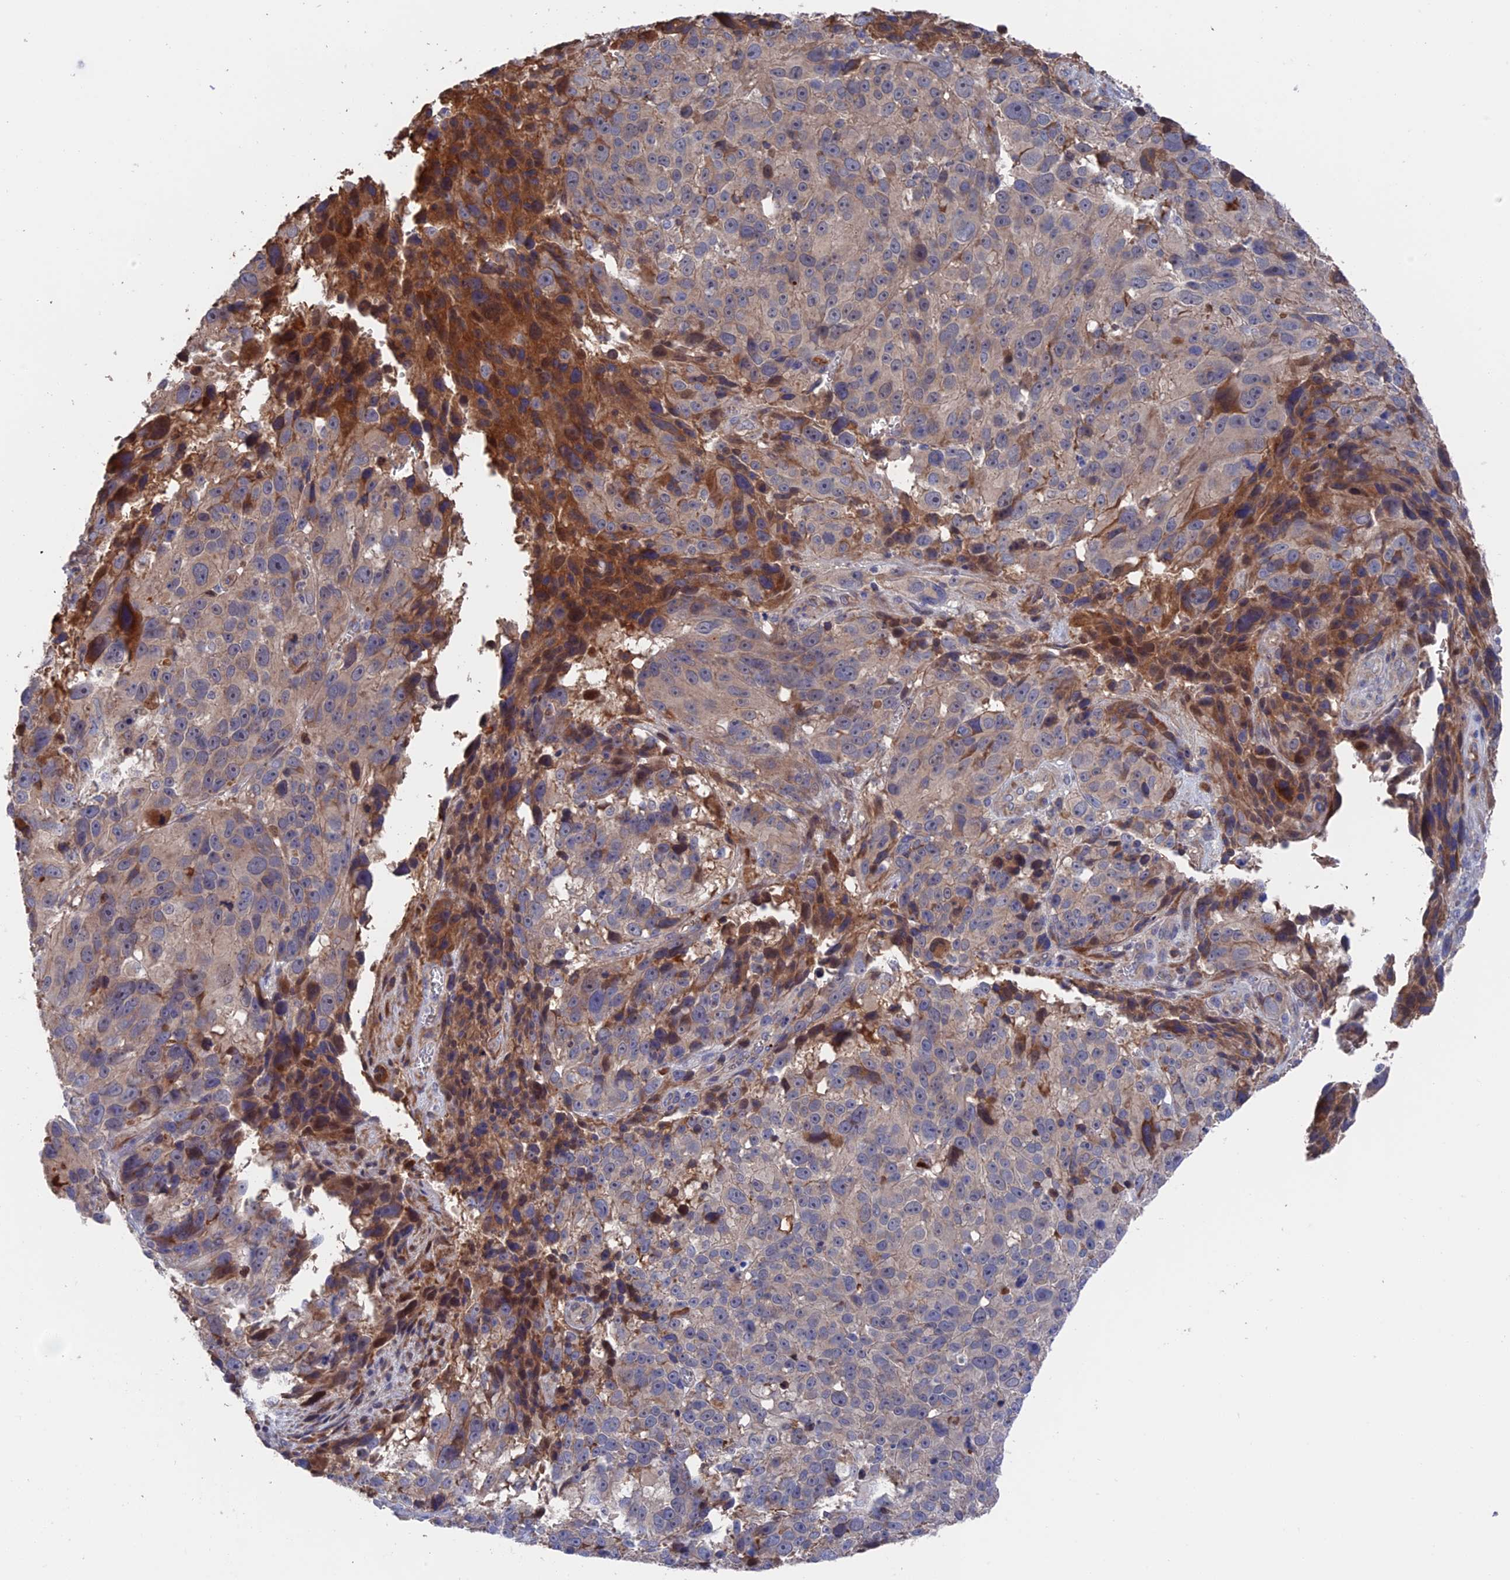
{"staining": {"intensity": "moderate", "quantity": "<25%", "location": "cytoplasmic/membranous,nuclear"}, "tissue": "melanoma", "cell_type": "Tumor cells", "image_type": "cancer", "snomed": [{"axis": "morphology", "description": "Malignant melanoma, NOS"}, {"axis": "topography", "description": "Skin"}], "caption": "This photomicrograph demonstrates malignant melanoma stained with immunohistochemistry to label a protein in brown. The cytoplasmic/membranous and nuclear of tumor cells show moderate positivity for the protein. Nuclei are counter-stained blue.", "gene": "HPF1", "patient": {"sex": "male", "age": 84}}